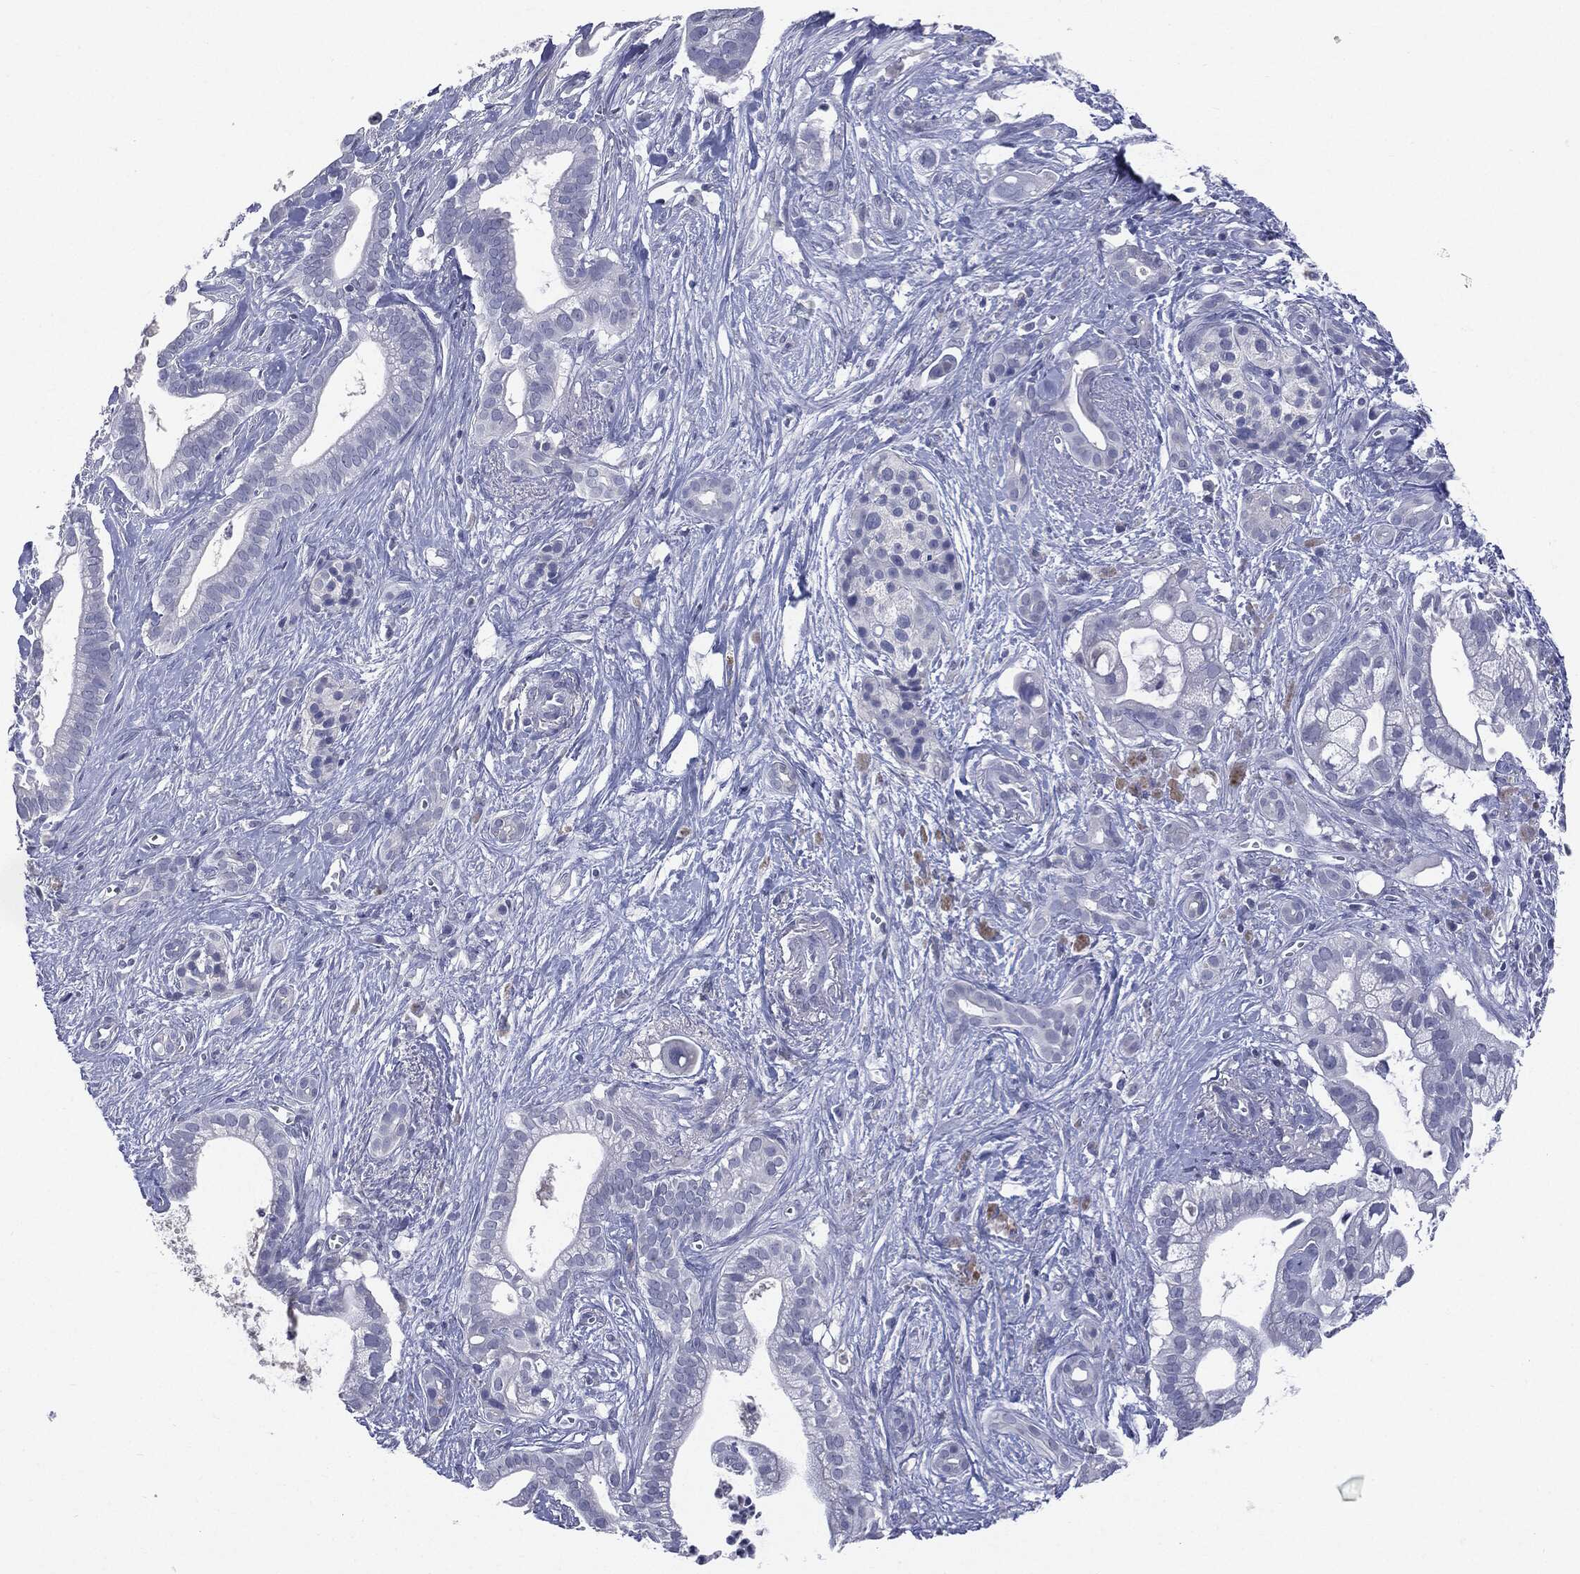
{"staining": {"intensity": "negative", "quantity": "none", "location": "none"}, "tissue": "pancreatic cancer", "cell_type": "Tumor cells", "image_type": "cancer", "snomed": [{"axis": "morphology", "description": "Adenocarcinoma, NOS"}, {"axis": "topography", "description": "Pancreas"}], "caption": "An immunohistochemistry micrograph of pancreatic adenocarcinoma is shown. There is no staining in tumor cells of pancreatic adenocarcinoma.", "gene": "TSHB", "patient": {"sex": "male", "age": 61}}